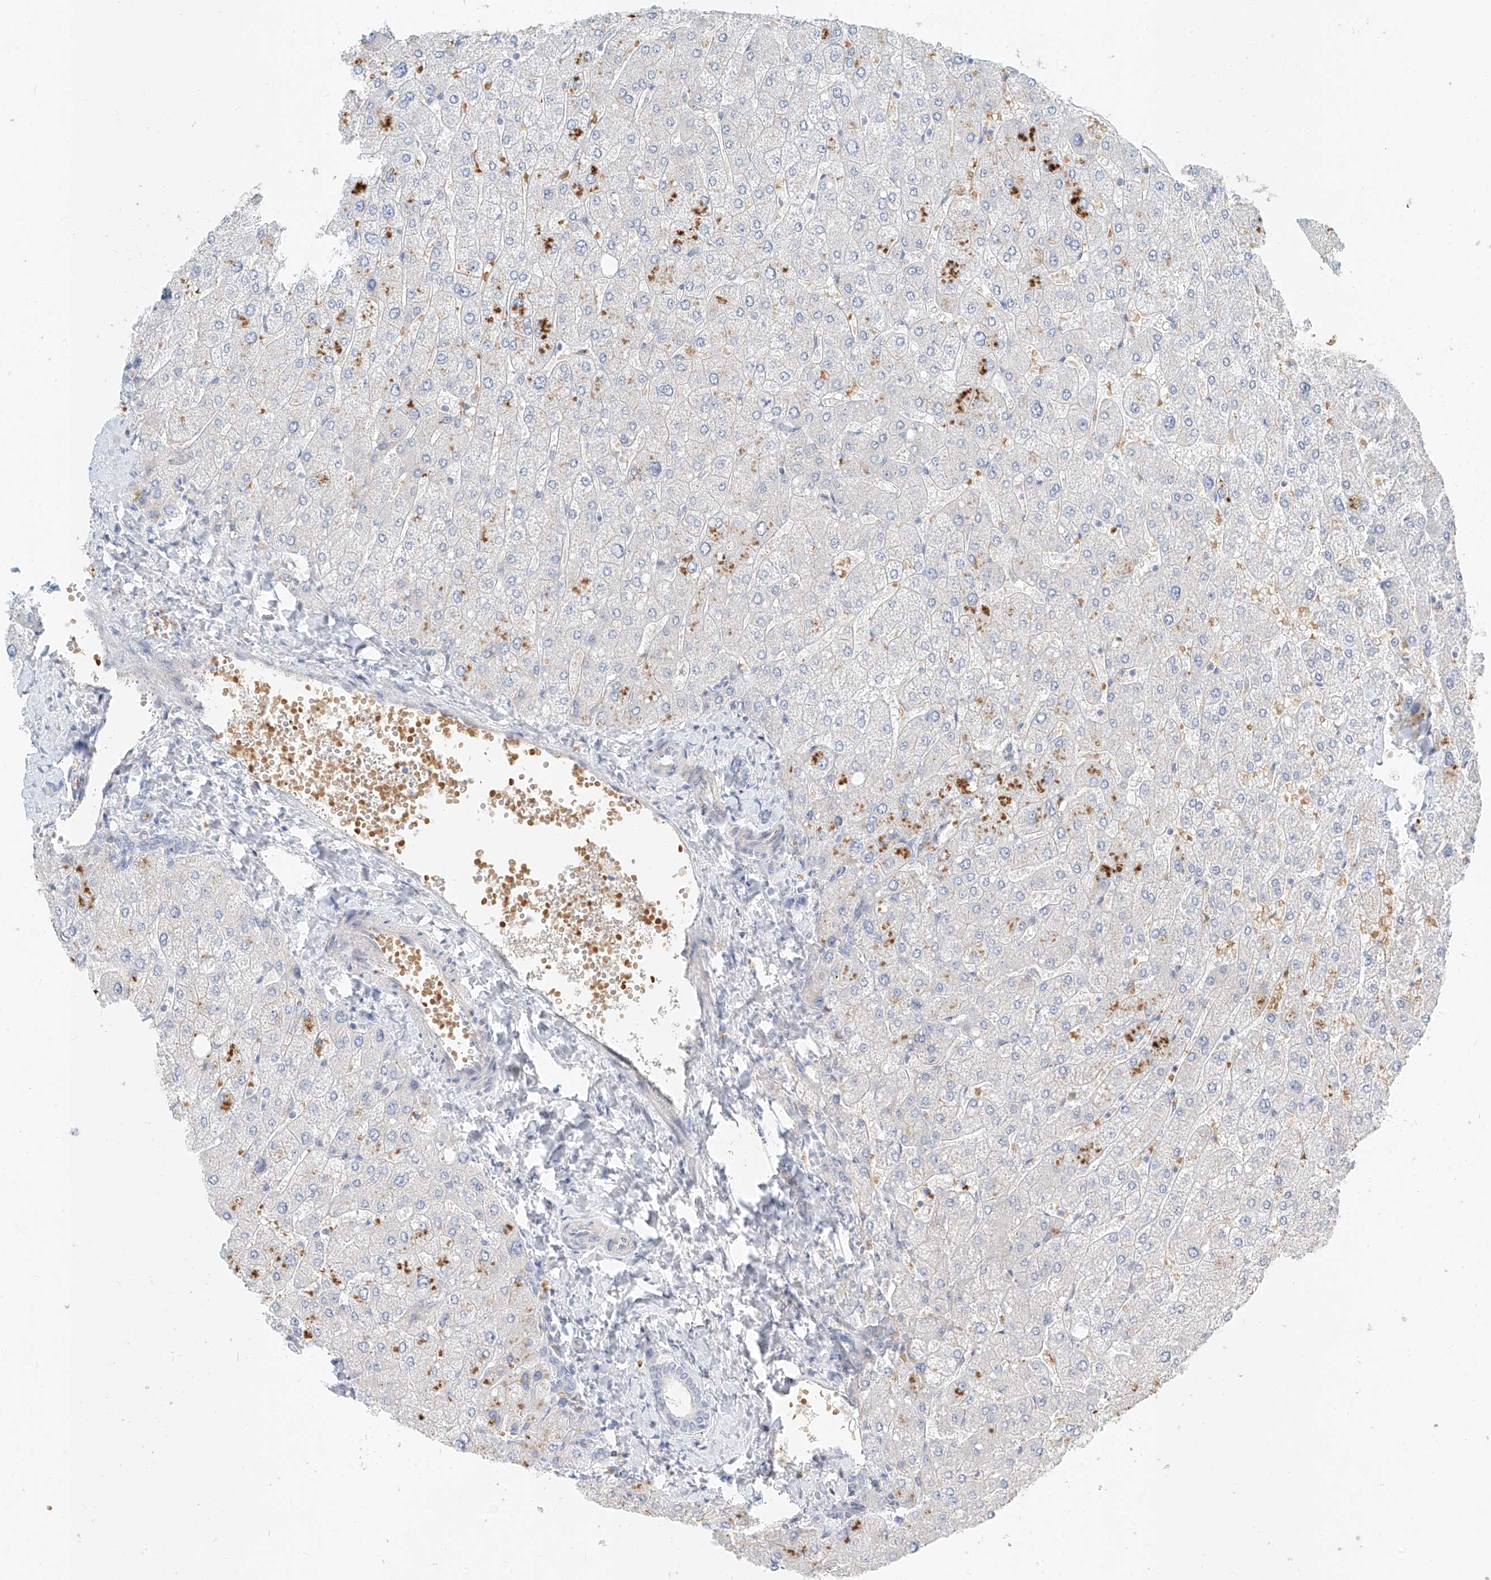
{"staining": {"intensity": "negative", "quantity": "none", "location": "none"}, "tissue": "liver", "cell_type": "Cholangiocytes", "image_type": "normal", "snomed": [{"axis": "morphology", "description": "Normal tissue, NOS"}, {"axis": "topography", "description": "Liver"}], "caption": "Human liver stained for a protein using IHC exhibits no staining in cholangiocytes.", "gene": "SYTL3", "patient": {"sex": "male", "age": 55}}